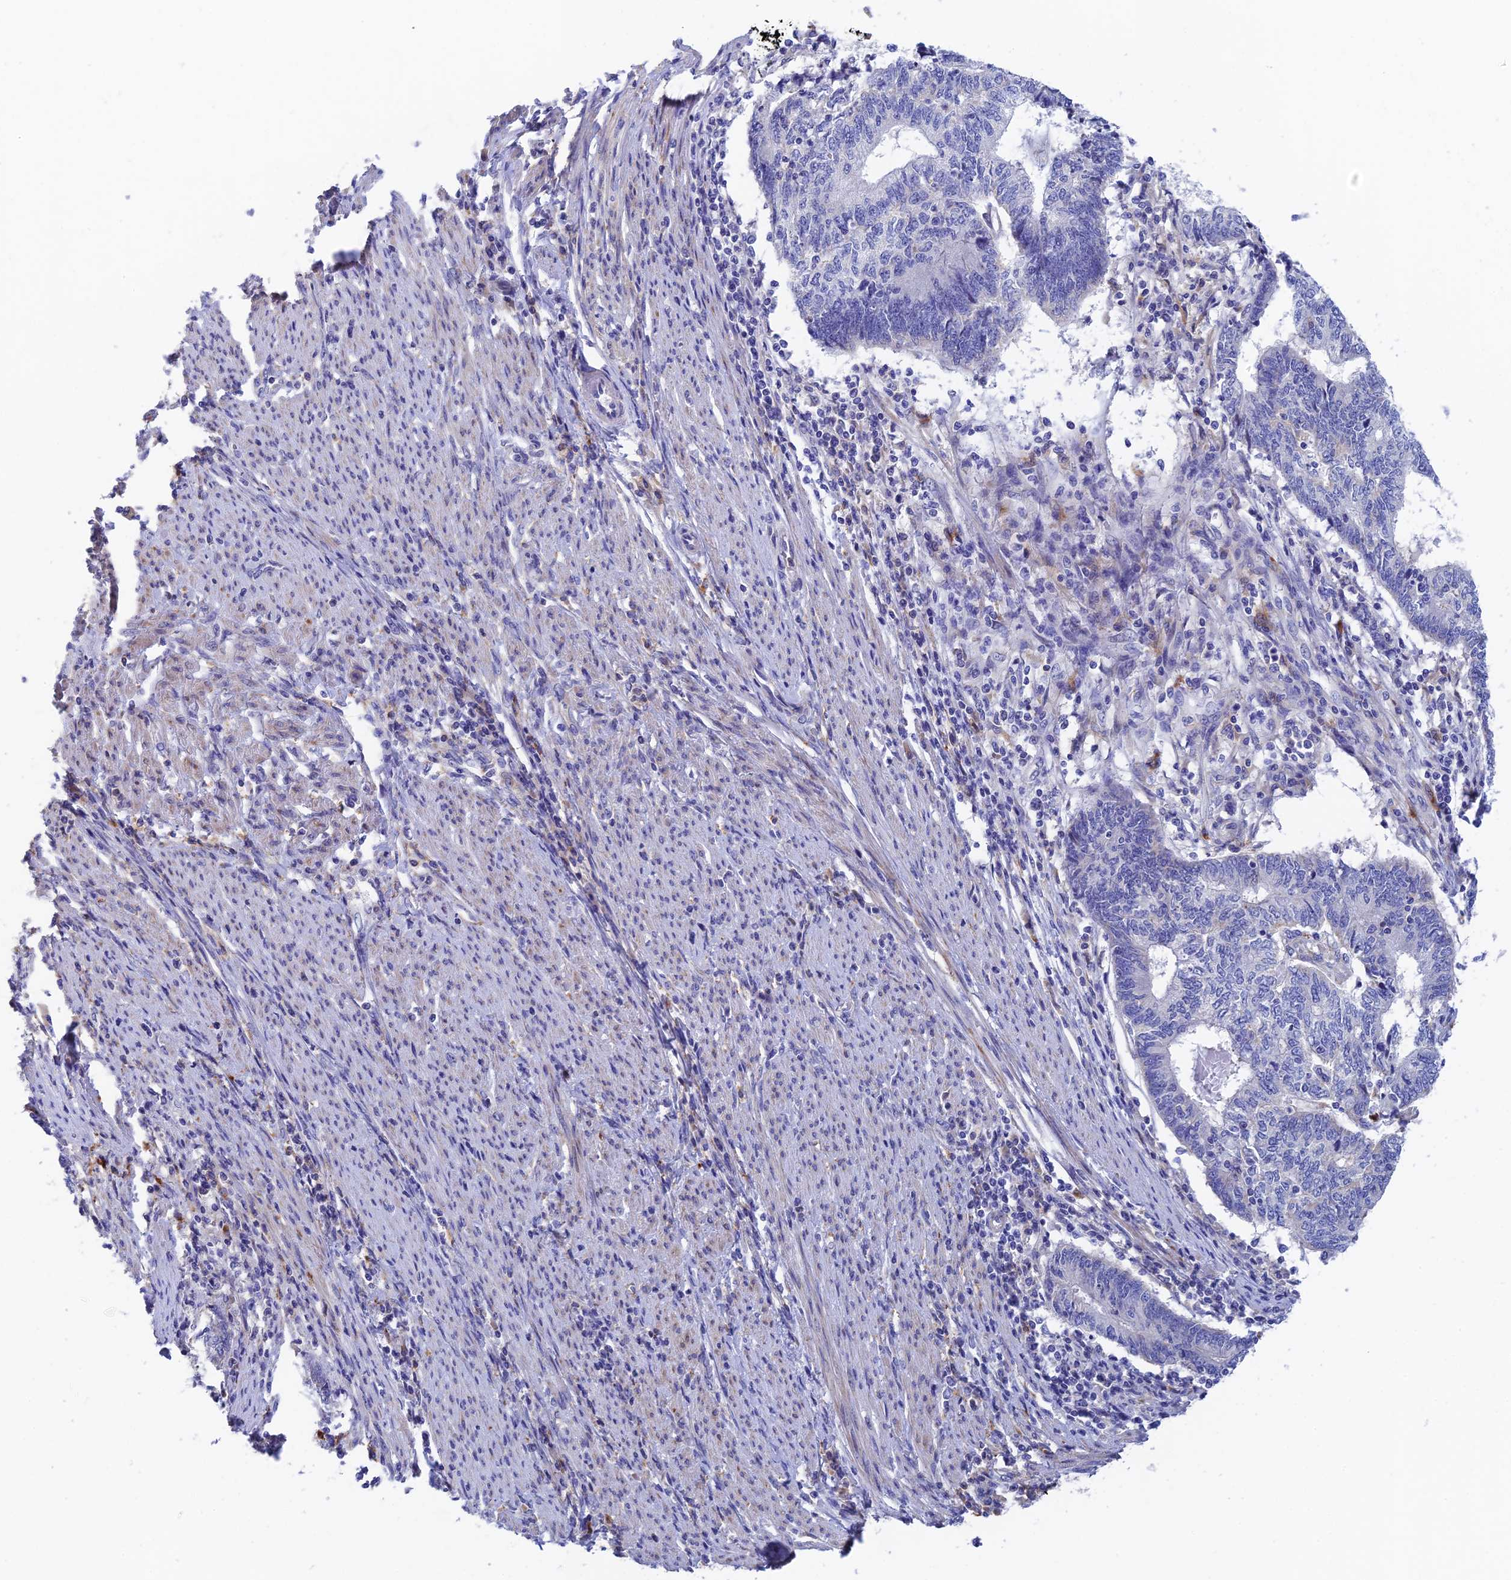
{"staining": {"intensity": "negative", "quantity": "none", "location": "none"}, "tissue": "endometrial cancer", "cell_type": "Tumor cells", "image_type": "cancer", "snomed": [{"axis": "morphology", "description": "Adenocarcinoma, NOS"}, {"axis": "topography", "description": "Uterus"}, {"axis": "topography", "description": "Endometrium"}], "caption": "Immunohistochemistry image of neoplastic tissue: human endometrial adenocarcinoma stained with DAB (3,3'-diaminobenzidine) reveals no significant protein expression in tumor cells.", "gene": "RPGRIP1L", "patient": {"sex": "female", "age": 70}}